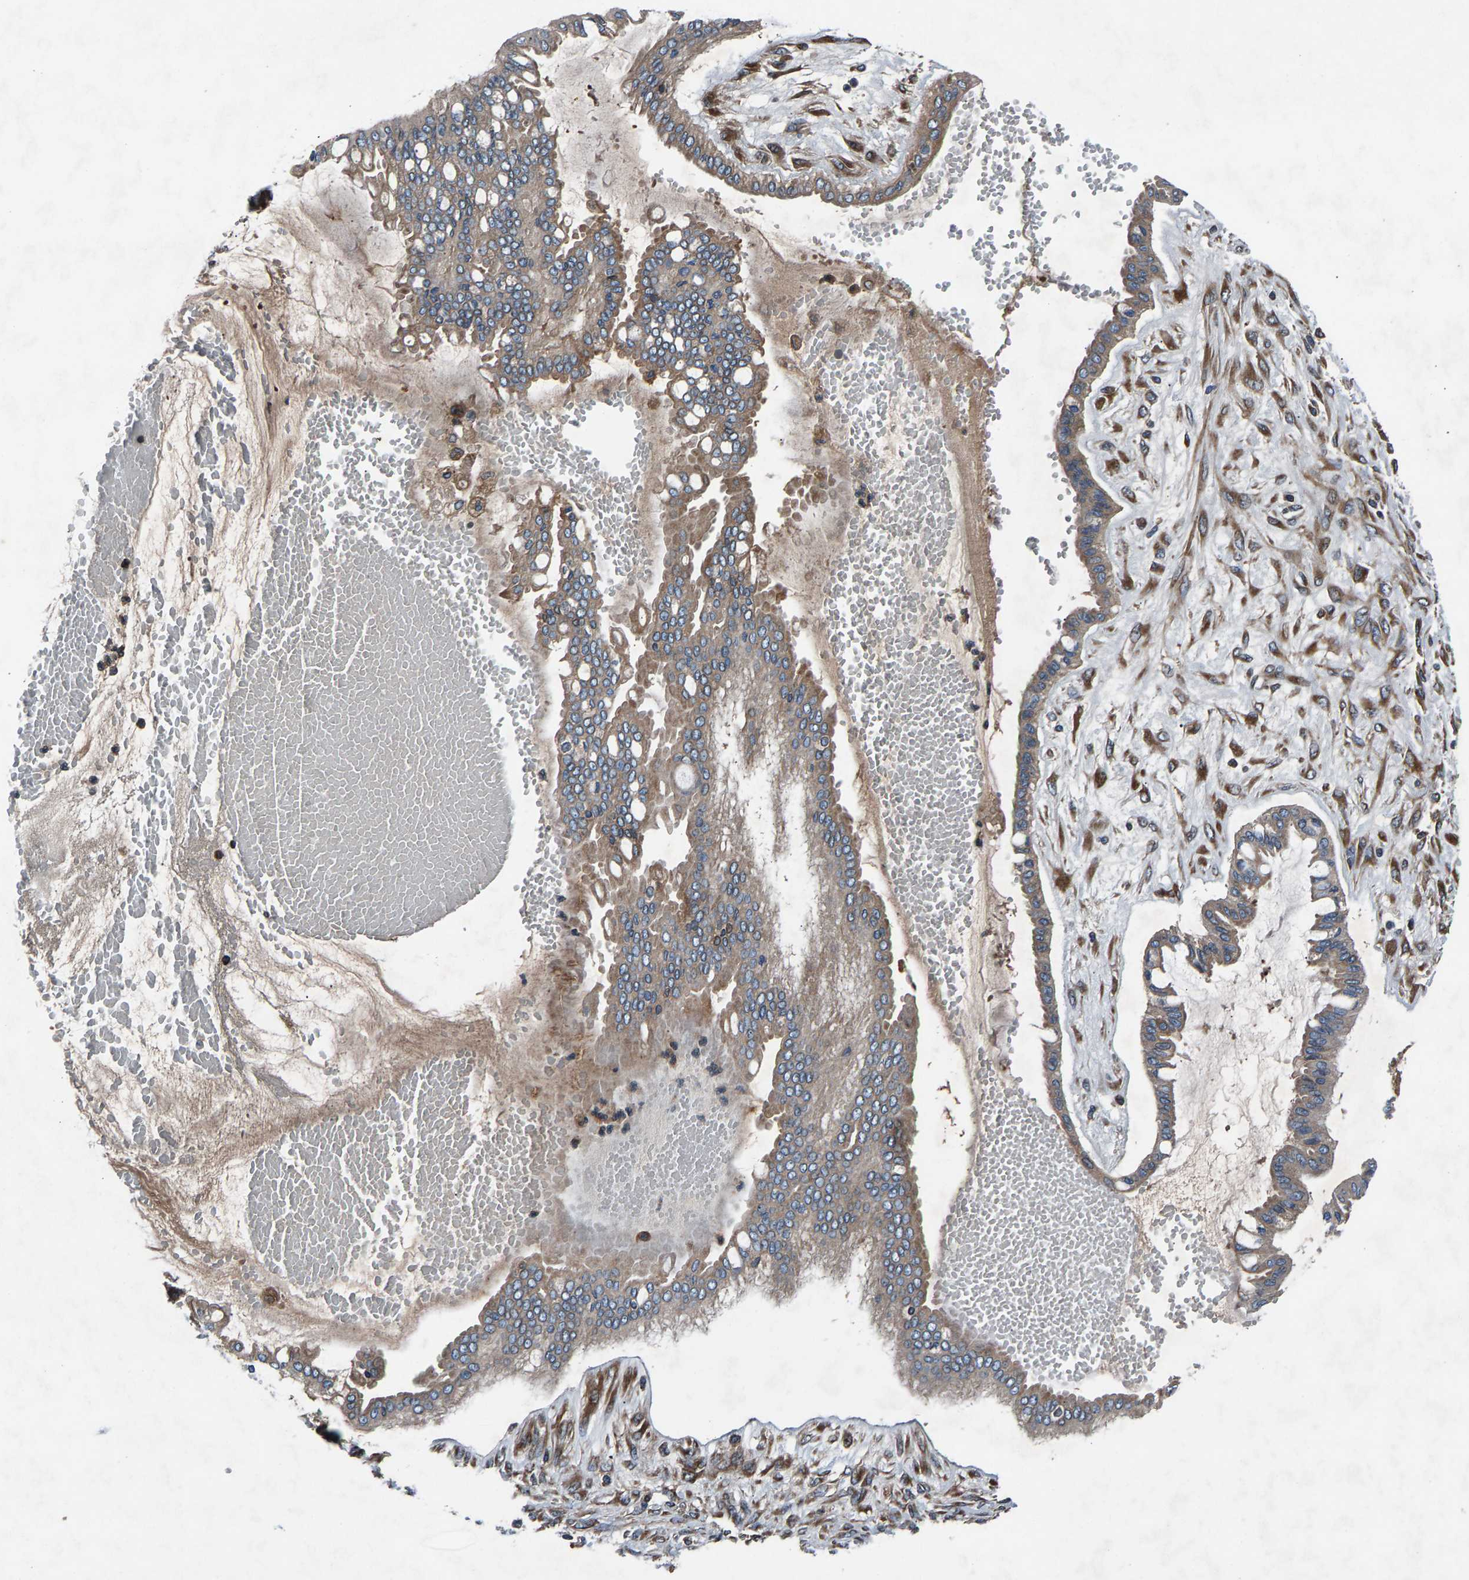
{"staining": {"intensity": "weak", "quantity": ">75%", "location": "cytoplasmic/membranous"}, "tissue": "ovarian cancer", "cell_type": "Tumor cells", "image_type": "cancer", "snomed": [{"axis": "morphology", "description": "Cystadenocarcinoma, mucinous, NOS"}, {"axis": "topography", "description": "Ovary"}], "caption": "Immunohistochemical staining of human ovarian mucinous cystadenocarcinoma displays weak cytoplasmic/membranous protein expression in approximately >75% of tumor cells. (brown staining indicates protein expression, while blue staining denotes nuclei).", "gene": "LPCAT1", "patient": {"sex": "female", "age": 73}}